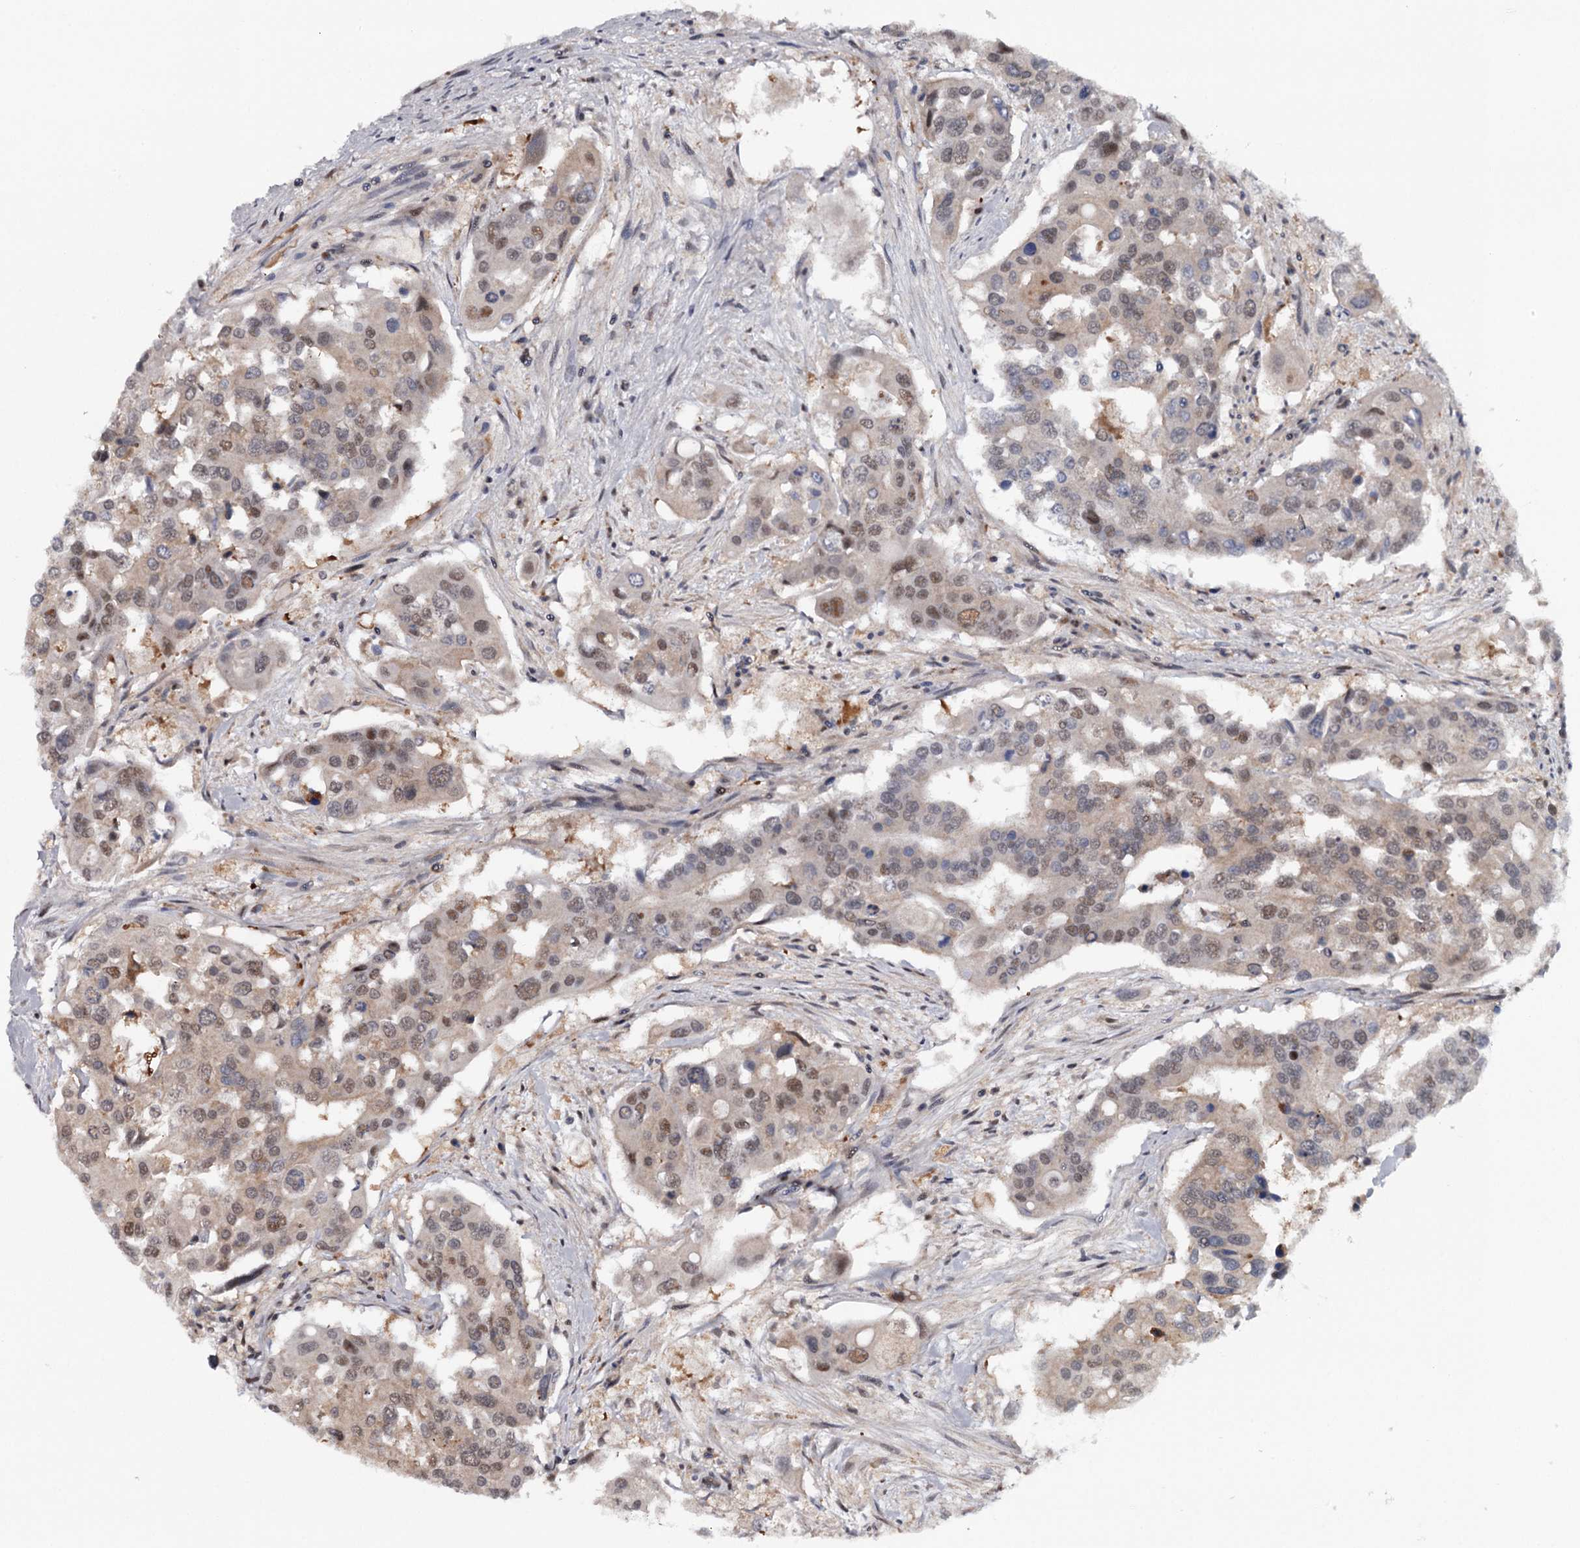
{"staining": {"intensity": "weak", "quantity": "<25%", "location": "nuclear"}, "tissue": "colorectal cancer", "cell_type": "Tumor cells", "image_type": "cancer", "snomed": [{"axis": "morphology", "description": "Adenocarcinoma, NOS"}, {"axis": "topography", "description": "Colon"}], "caption": "Protein analysis of colorectal adenocarcinoma reveals no significant expression in tumor cells.", "gene": "GTSF1", "patient": {"sex": "male", "age": 77}}